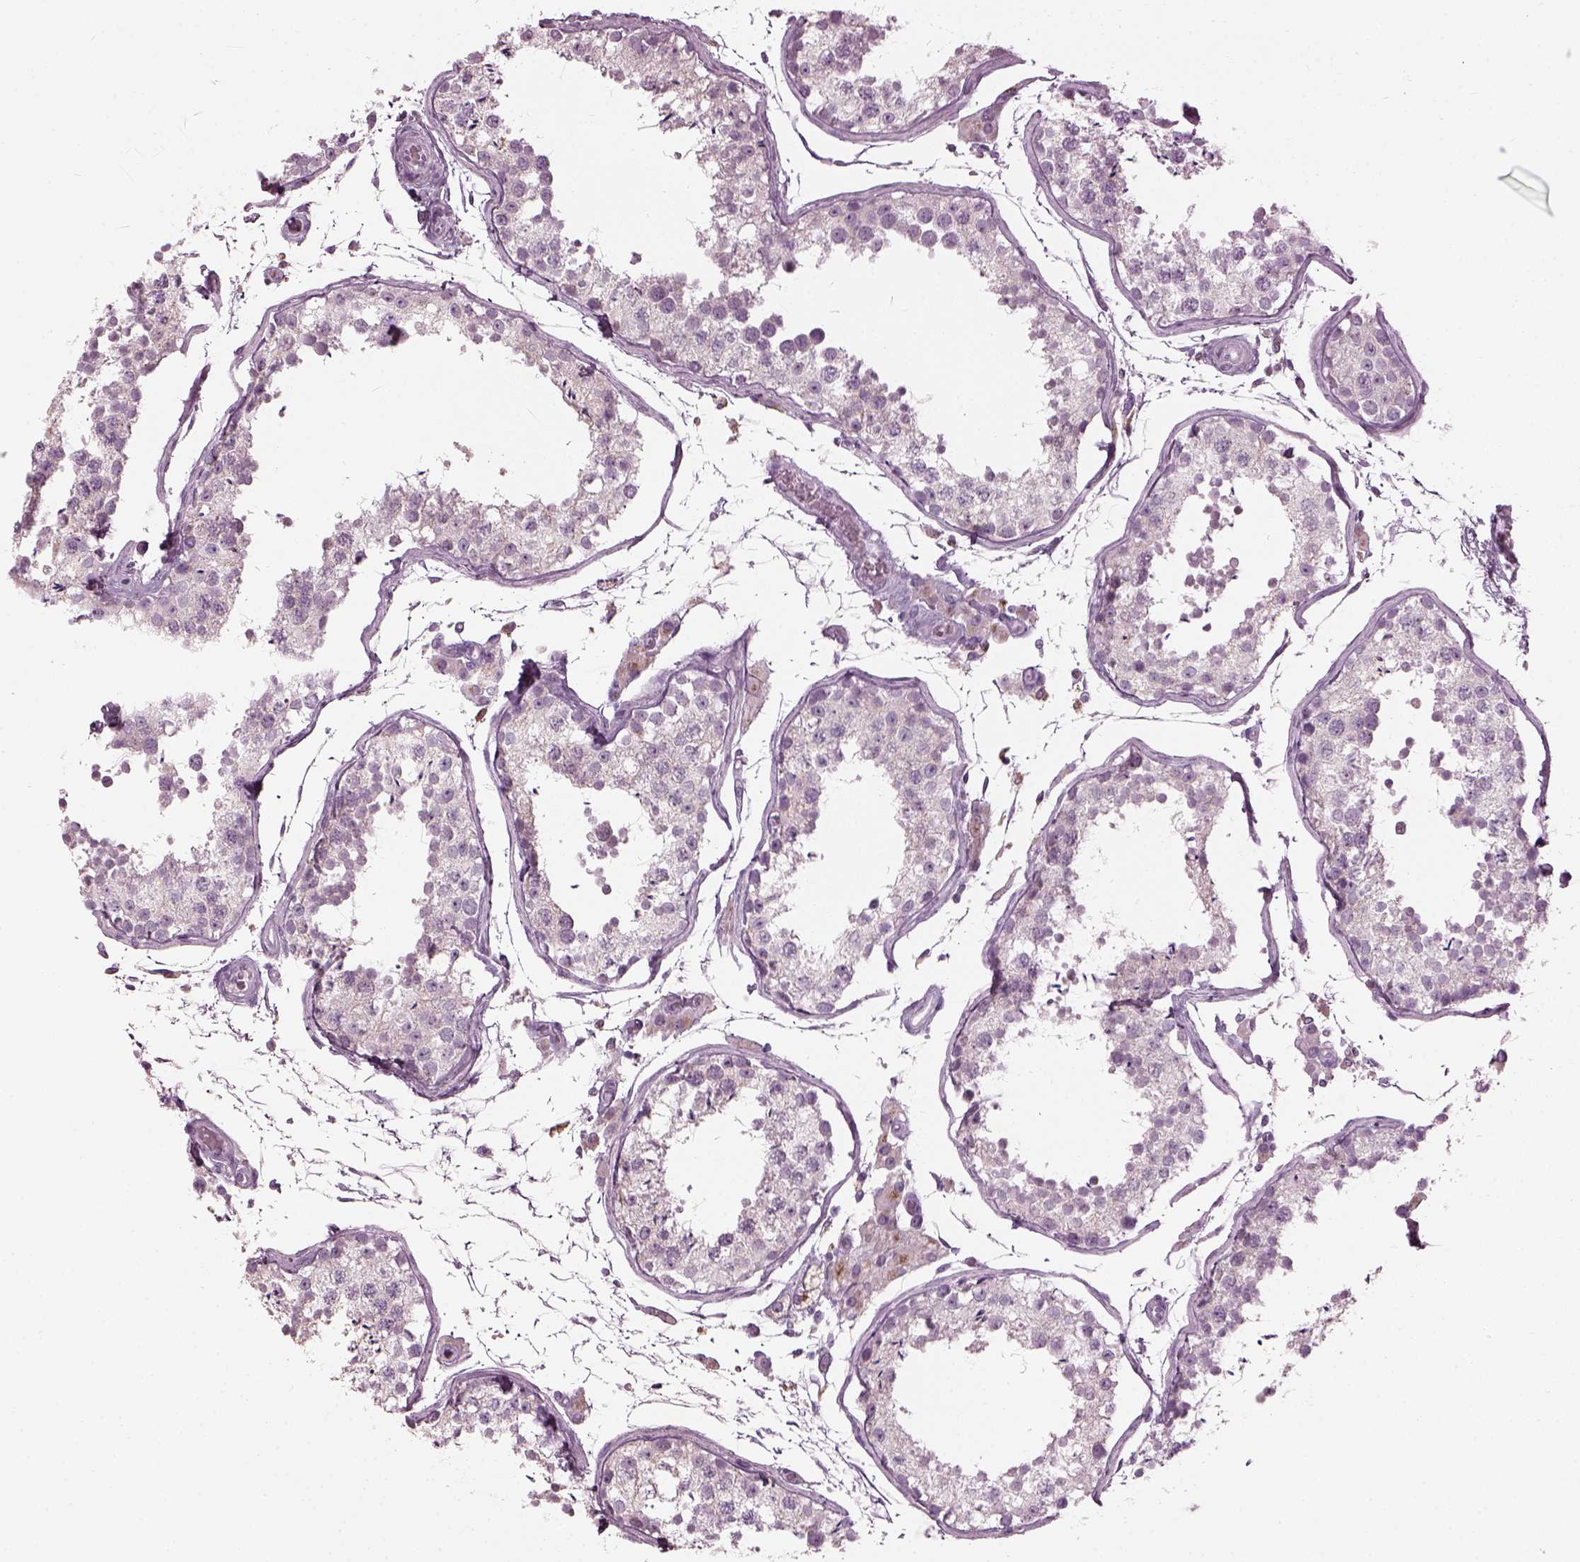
{"staining": {"intensity": "negative", "quantity": "none", "location": "none"}, "tissue": "testis", "cell_type": "Cells in seminiferous ducts", "image_type": "normal", "snomed": [{"axis": "morphology", "description": "Normal tissue, NOS"}, {"axis": "topography", "description": "Testis"}], "caption": "This is an immunohistochemistry (IHC) histopathology image of benign testis. There is no expression in cells in seminiferous ducts.", "gene": "TMEM231", "patient": {"sex": "male", "age": 29}}